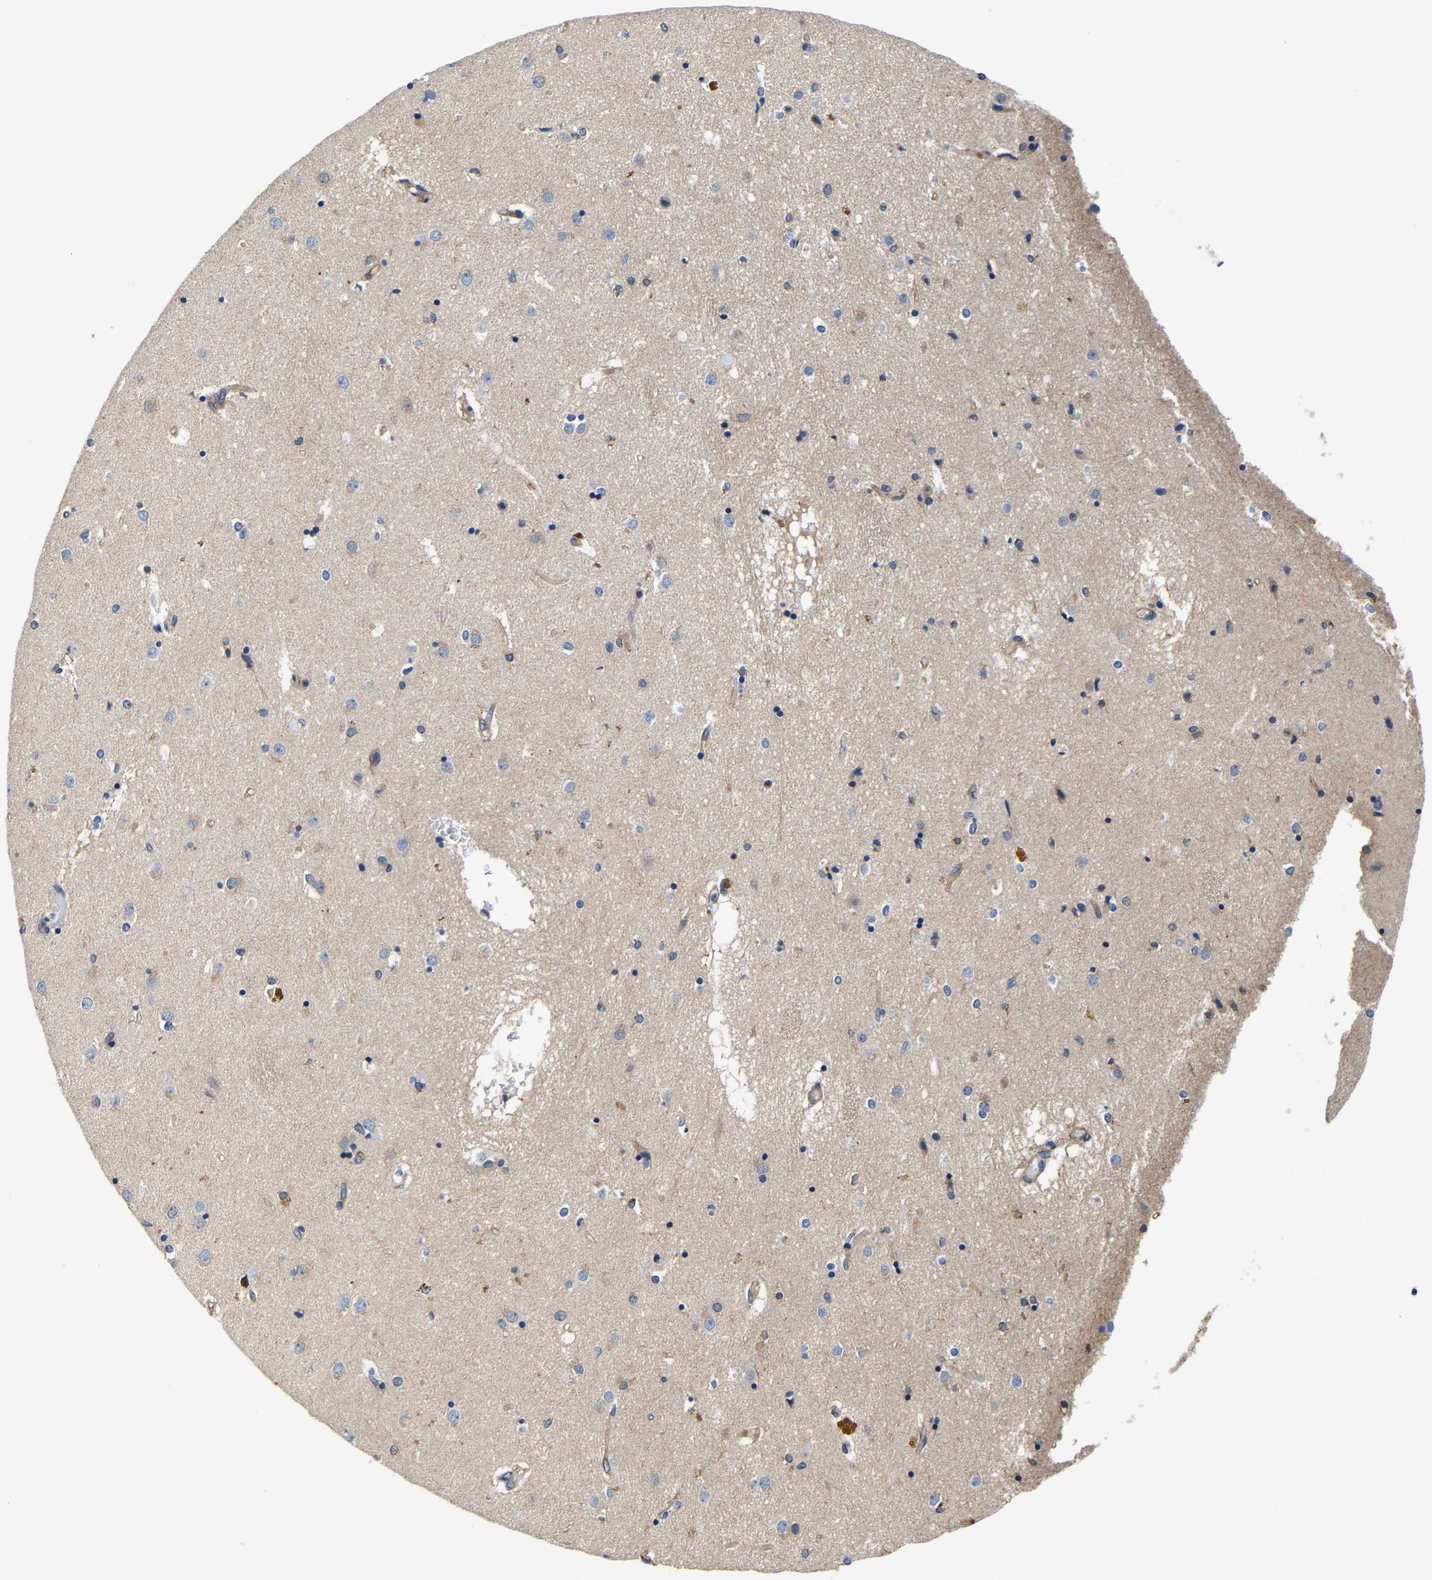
{"staining": {"intensity": "weak", "quantity": "<25%", "location": "cytoplasmic/membranous"}, "tissue": "caudate", "cell_type": "Glial cells", "image_type": "normal", "snomed": [{"axis": "morphology", "description": "Normal tissue, NOS"}, {"axis": "topography", "description": "Lateral ventricle wall"}], "caption": "A histopathology image of caudate stained for a protein shows no brown staining in glial cells. (DAB (3,3'-diaminobenzidine) immunohistochemistry, high magnification).", "gene": "SH3GLB1", "patient": {"sex": "male", "age": 70}}